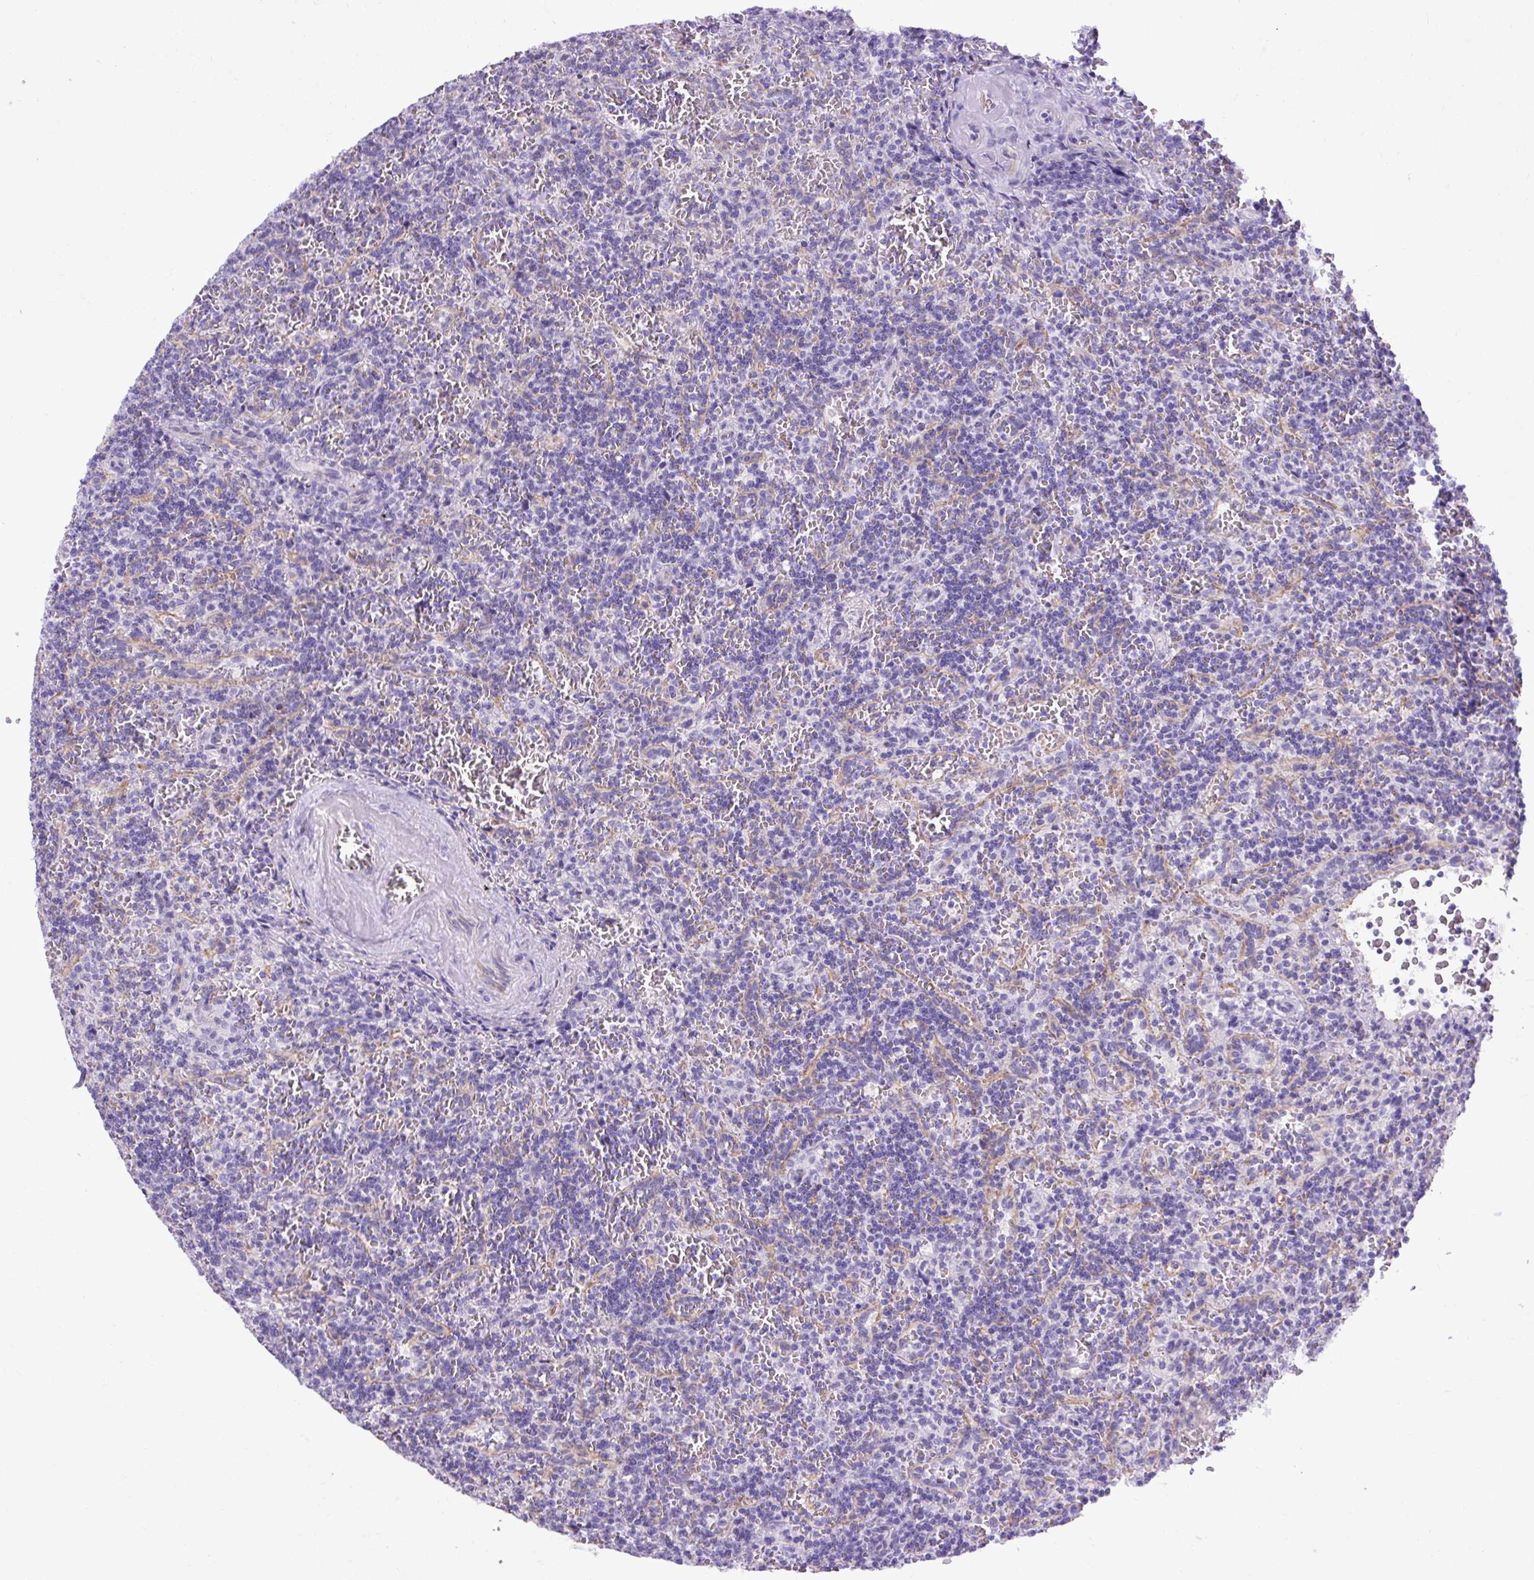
{"staining": {"intensity": "negative", "quantity": "none", "location": "none"}, "tissue": "lymphoma", "cell_type": "Tumor cells", "image_type": "cancer", "snomed": [{"axis": "morphology", "description": "Malignant lymphoma, non-Hodgkin's type, Low grade"}, {"axis": "topography", "description": "Spleen"}], "caption": "This is a photomicrograph of immunohistochemistry staining of malignant lymphoma, non-Hodgkin's type (low-grade), which shows no positivity in tumor cells.", "gene": "SPTBN5", "patient": {"sex": "male", "age": 73}}